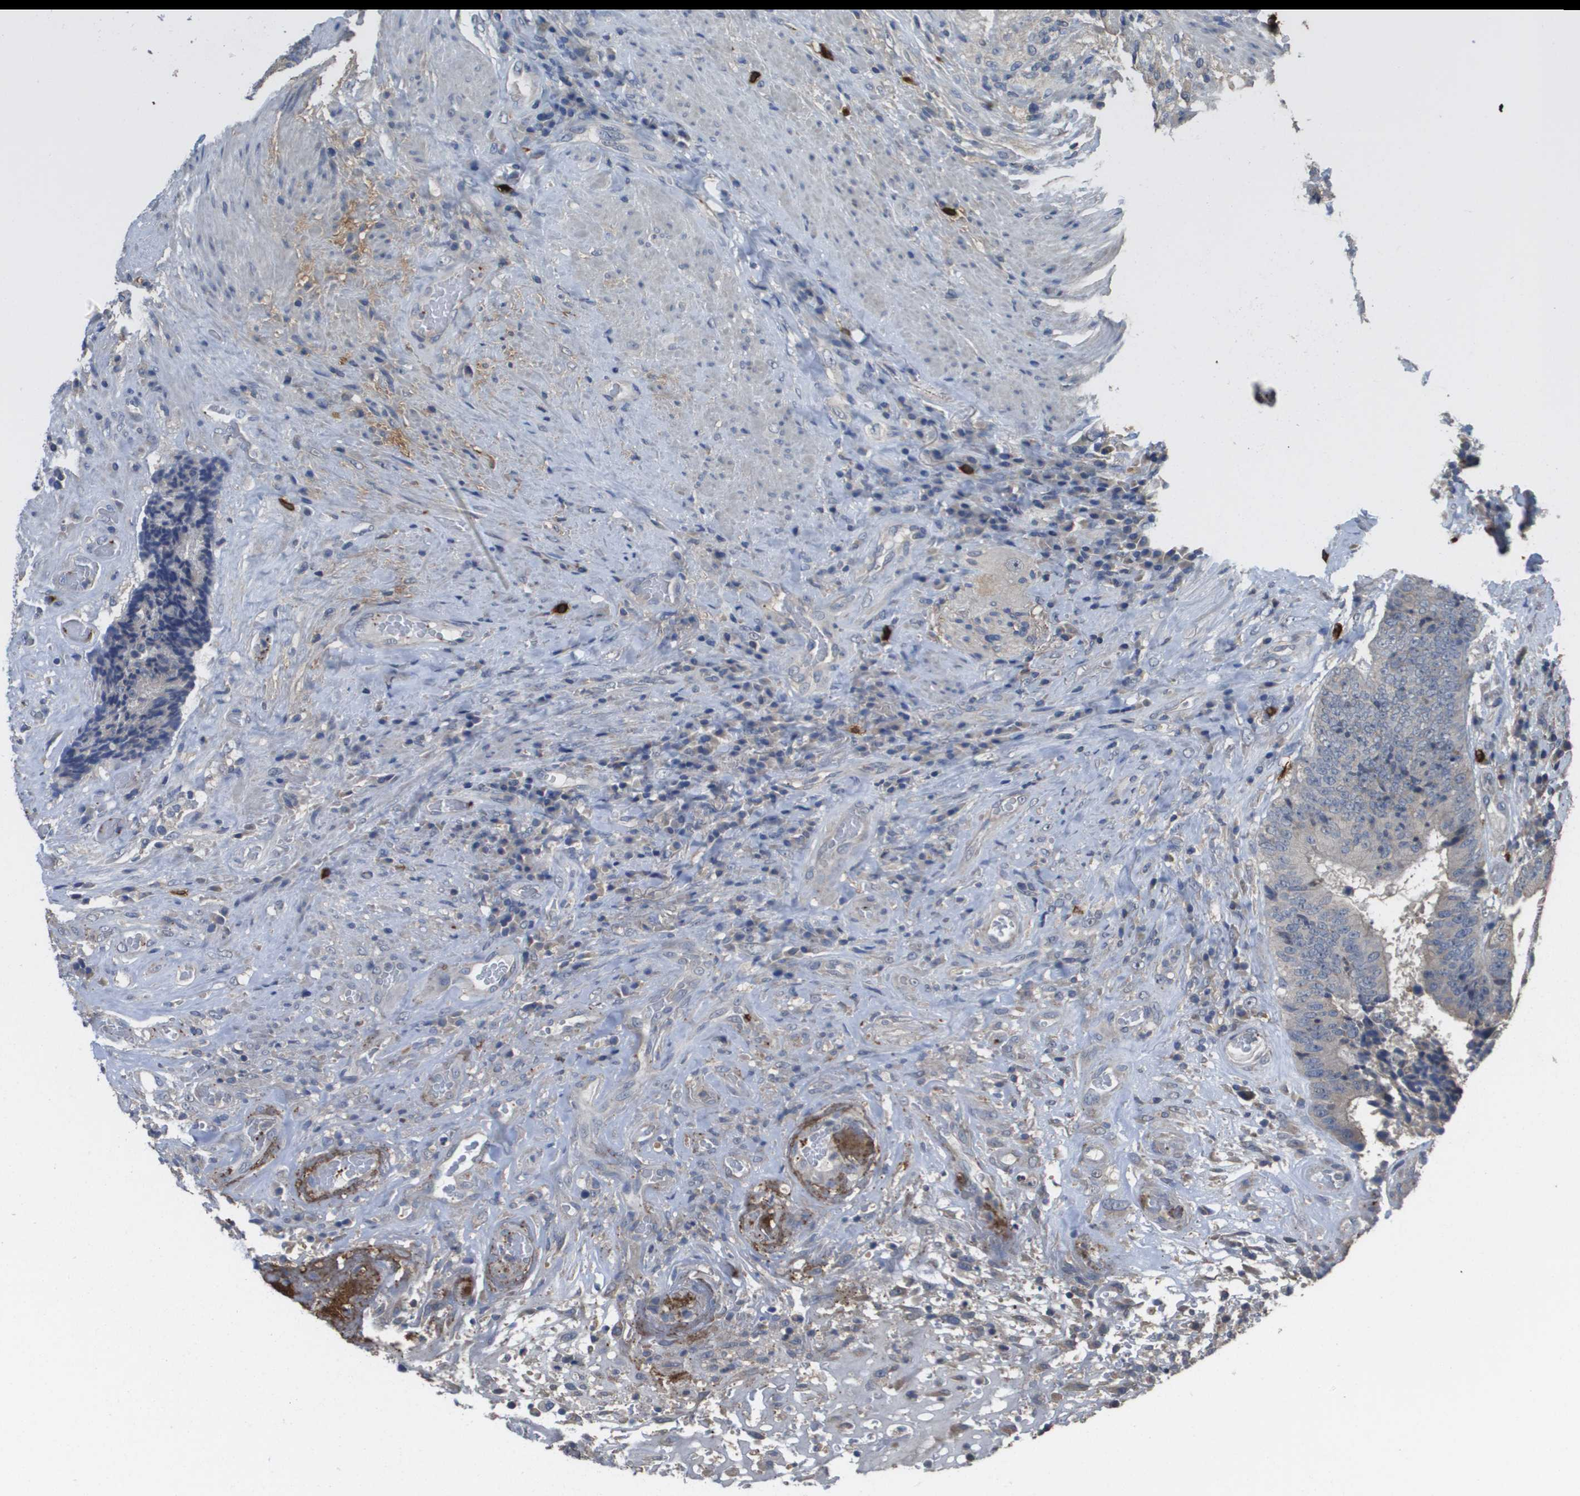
{"staining": {"intensity": "negative", "quantity": "none", "location": "none"}, "tissue": "colorectal cancer", "cell_type": "Tumor cells", "image_type": "cancer", "snomed": [{"axis": "morphology", "description": "Adenocarcinoma, NOS"}, {"axis": "topography", "description": "Rectum"}], "caption": "Immunohistochemistry (IHC) photomicrograph of colorectal cancer stained for a protein (brown), which reveals no expression in tumor cells.", "gene": "RAB27B", "patient": {"sex": "male", "age": 72}}